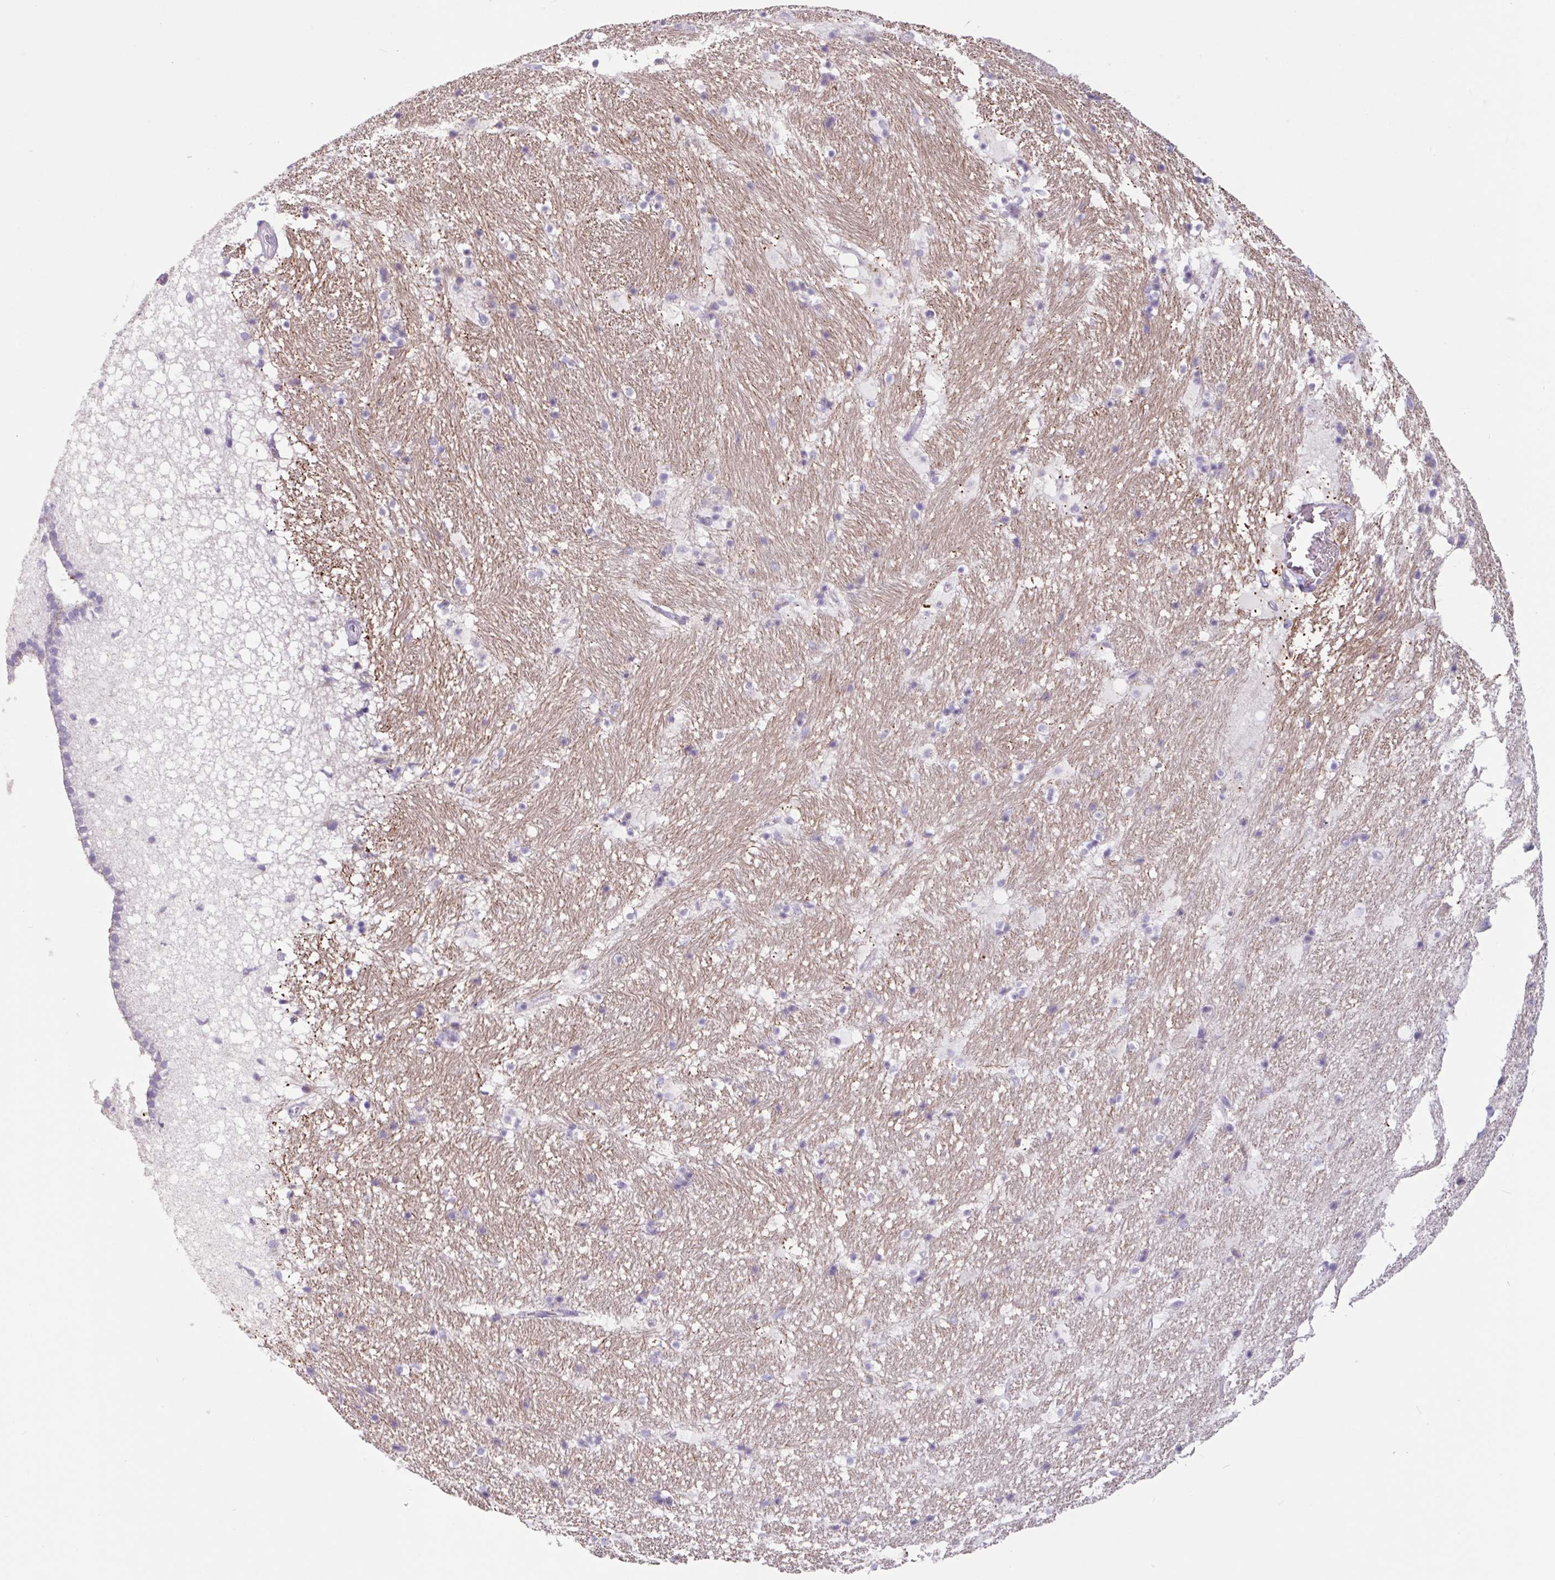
{"staining": {"intensity": "negative", "quantity": "none", "location": "none"}, "tissue": "hippocampus", "cell_type": "Glial cells", "image_type": "normal", "snomed": [{"axis": "morphology", "description": "Normal tissue, NOS"}, {"axis": "topography", "description": "Hippocampus"}], "caption": "A high-resolution photomicrograph shows immunohistochemistry staining of unremarkable hippocampus, which shows no significant expression in glial cells. Nuclei are stained in blue.", "gene": "ADGRE1", "patient": {"sex": "male", "age": 37}}